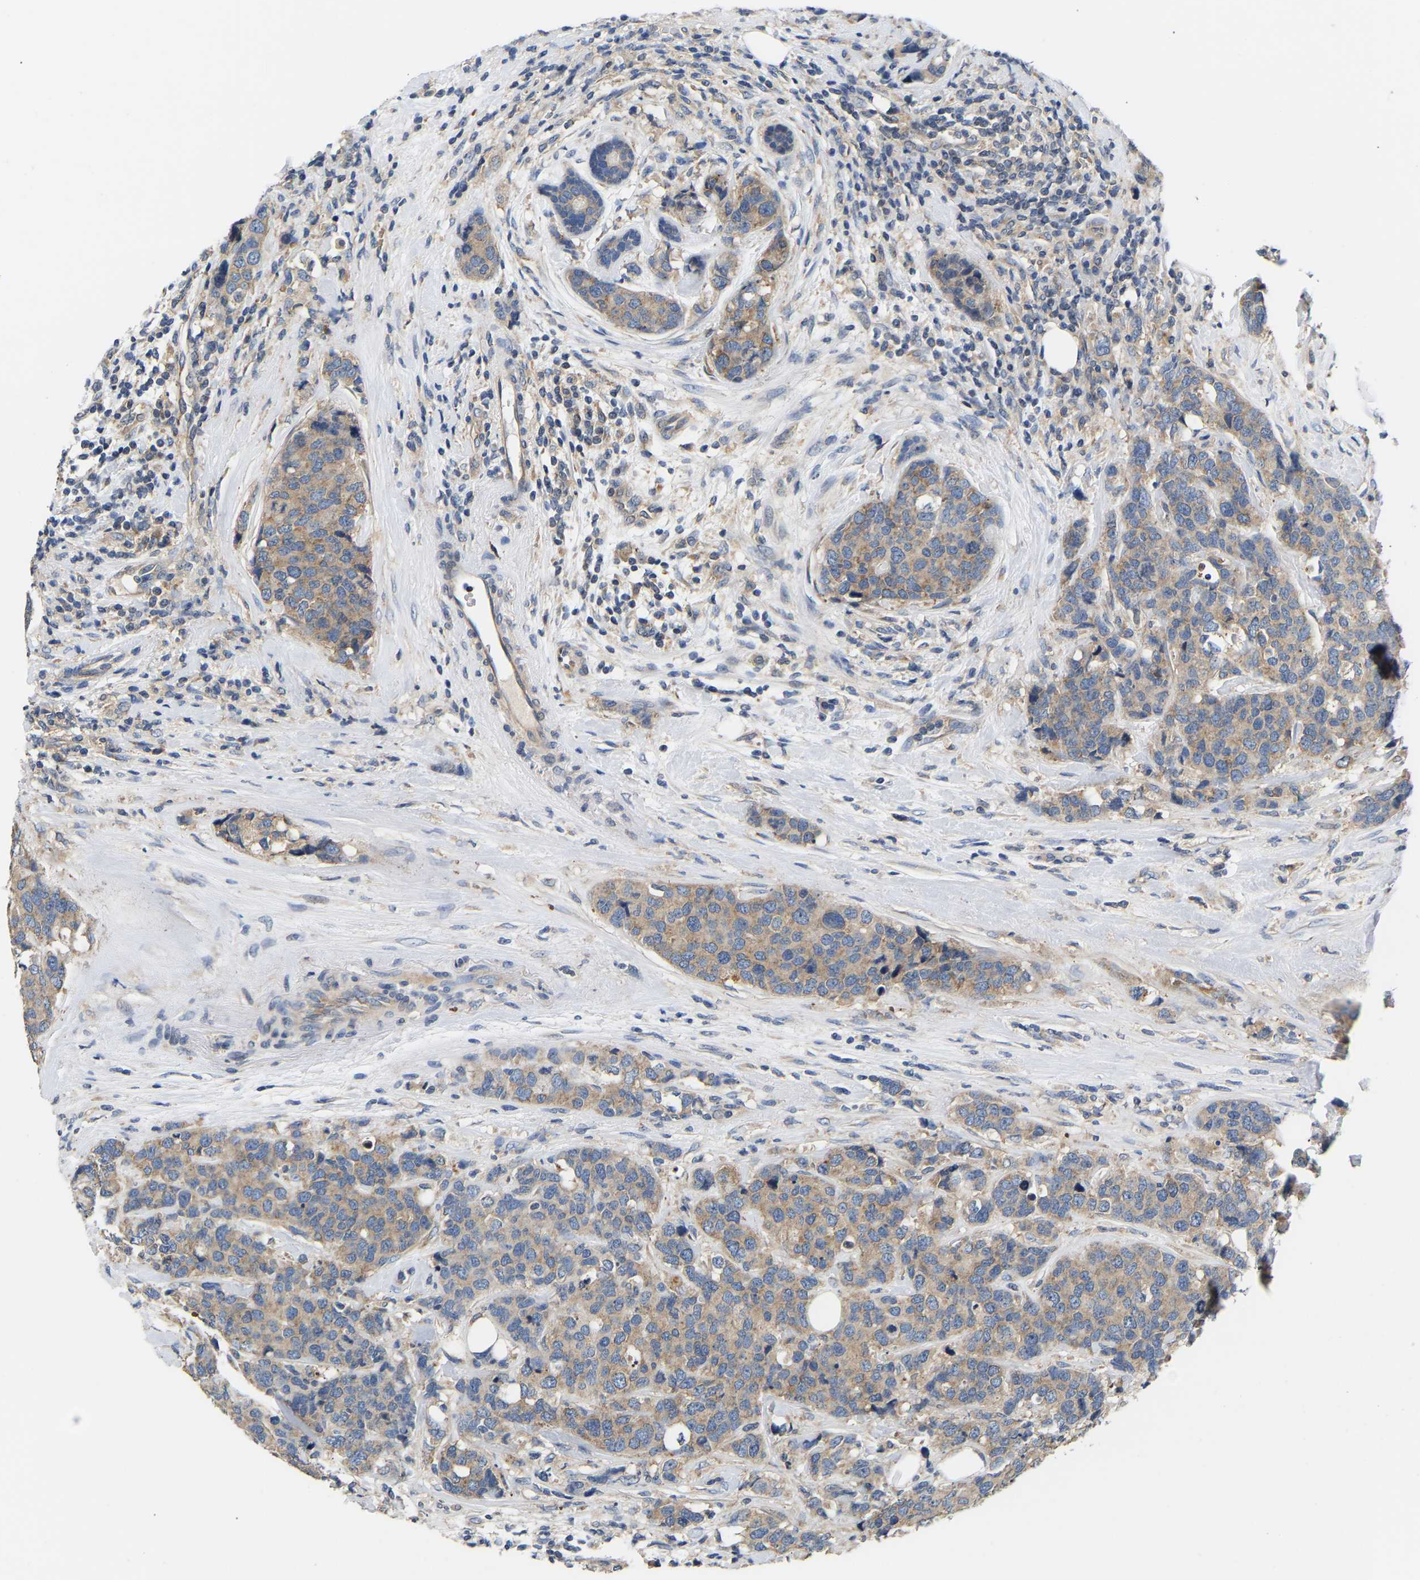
{"staining": {"intensity": "weak", "quantity": "25%-75%", "location": "cytoplasmic/membranous"}, "tissue": "breast cancer", "cell_type": "Tumor cells", "image_type": "cancer", "snomed": [{"axis": "morphology", "description": "Lobular carcinoma"}, {"axis": "topography", "description": "Breast"}], "caption": "A low amount of weak cytoplasmic/membranous staining is present in approximately 25%-75% of tumor cells in breast cancer tissue. The protein of interest is shown in brown color, while the nuclei are stained blue.", "gene": "AIMP2", "patient": {"sex": "female", "age": 59}}